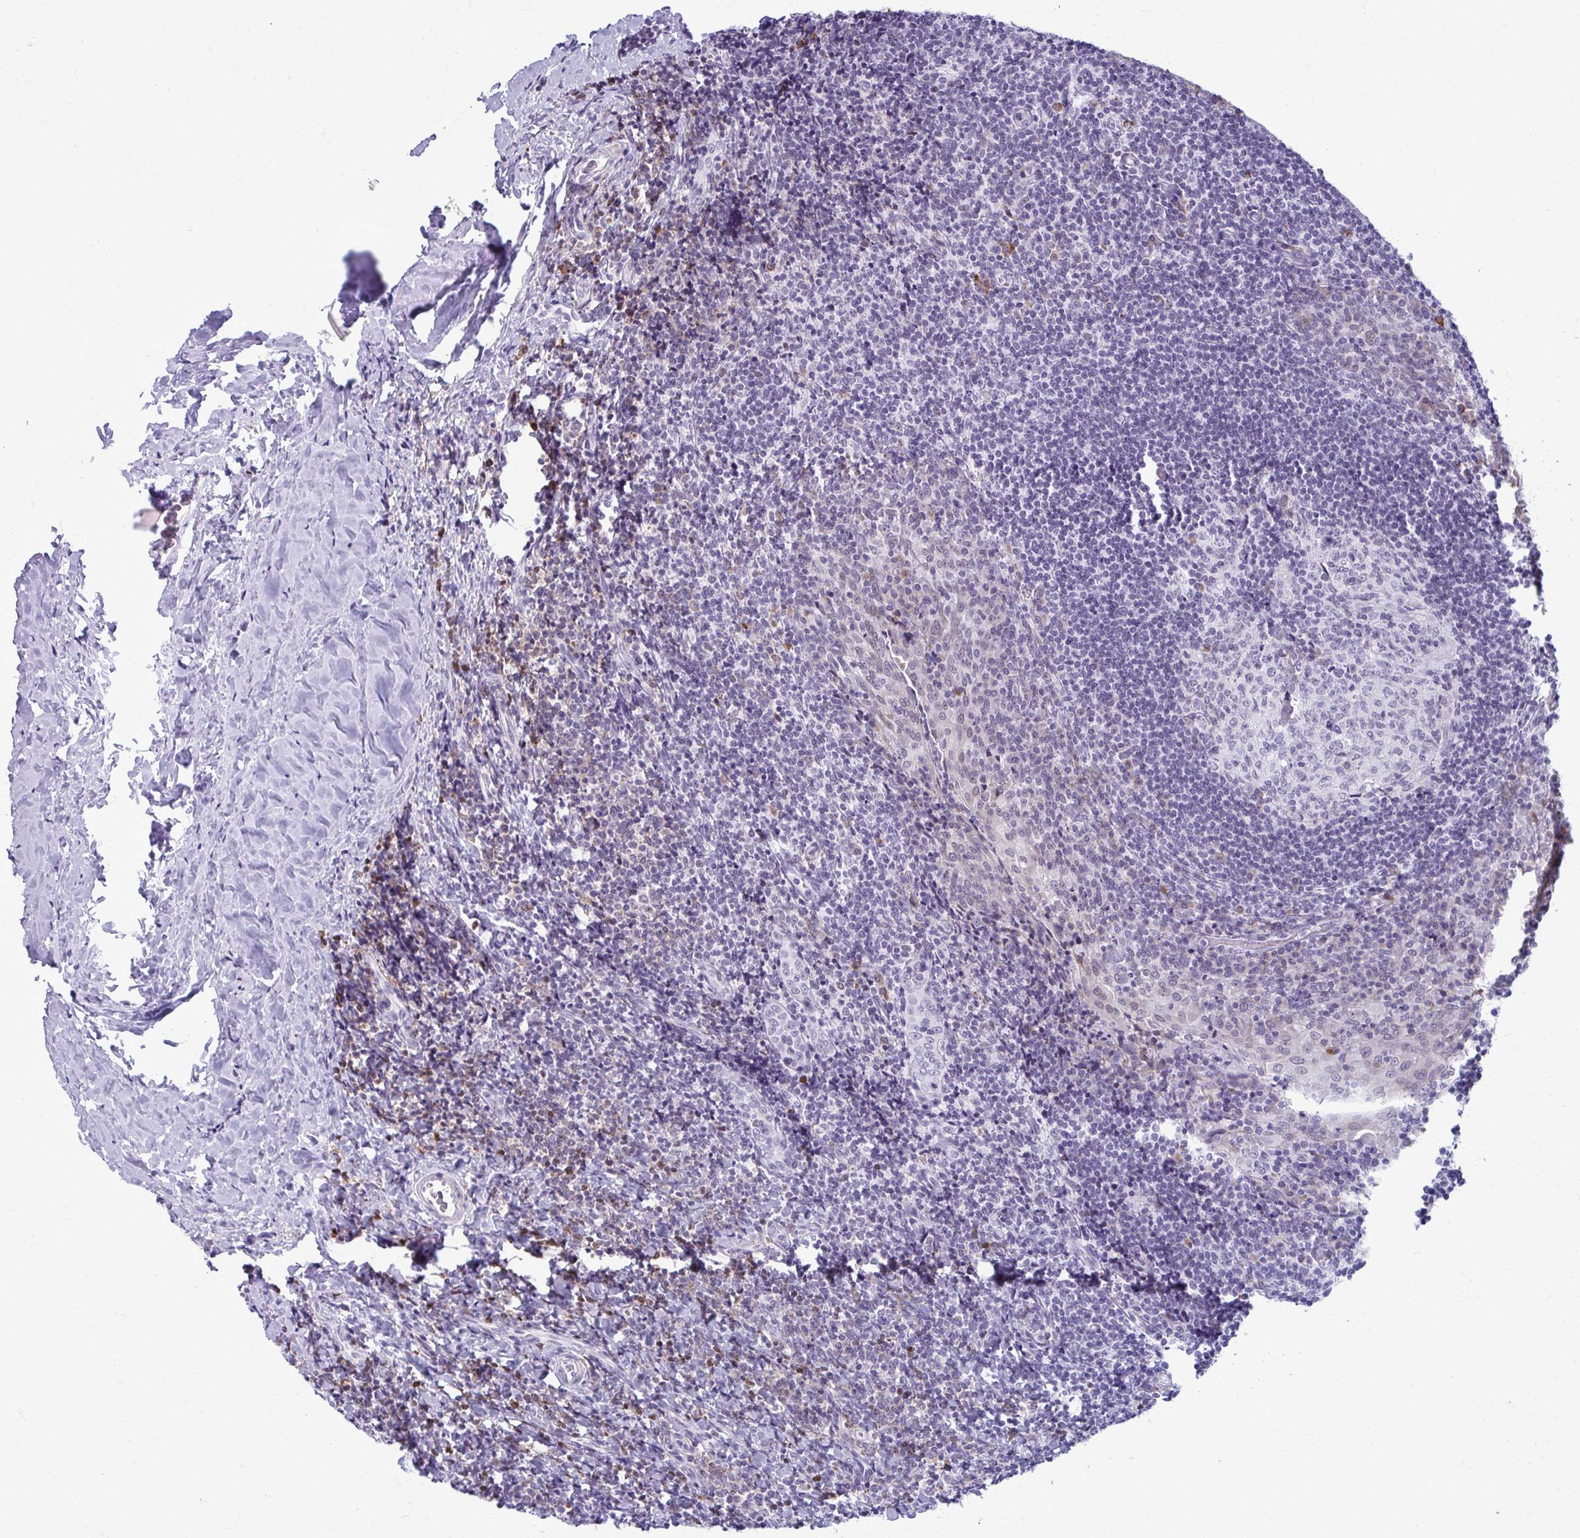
{"staining": {"intensity": "weak", "quantity": "<25%", "location": "nuclear"}, "tissue": "tonsil", "cell_type": "Germinal center cells", "image_type": "normal", "snomed": [{"axis": "morphology", "description": "Normal tissue, NOS"}, {"axis": "topography", "description": "Tonsil"}], "caption": "An image of tonsil stained for a protein reveals no brown staining in germinal center cells.", "gene": "PROSER1", "patient": {"sex": "male", "age": 17}}